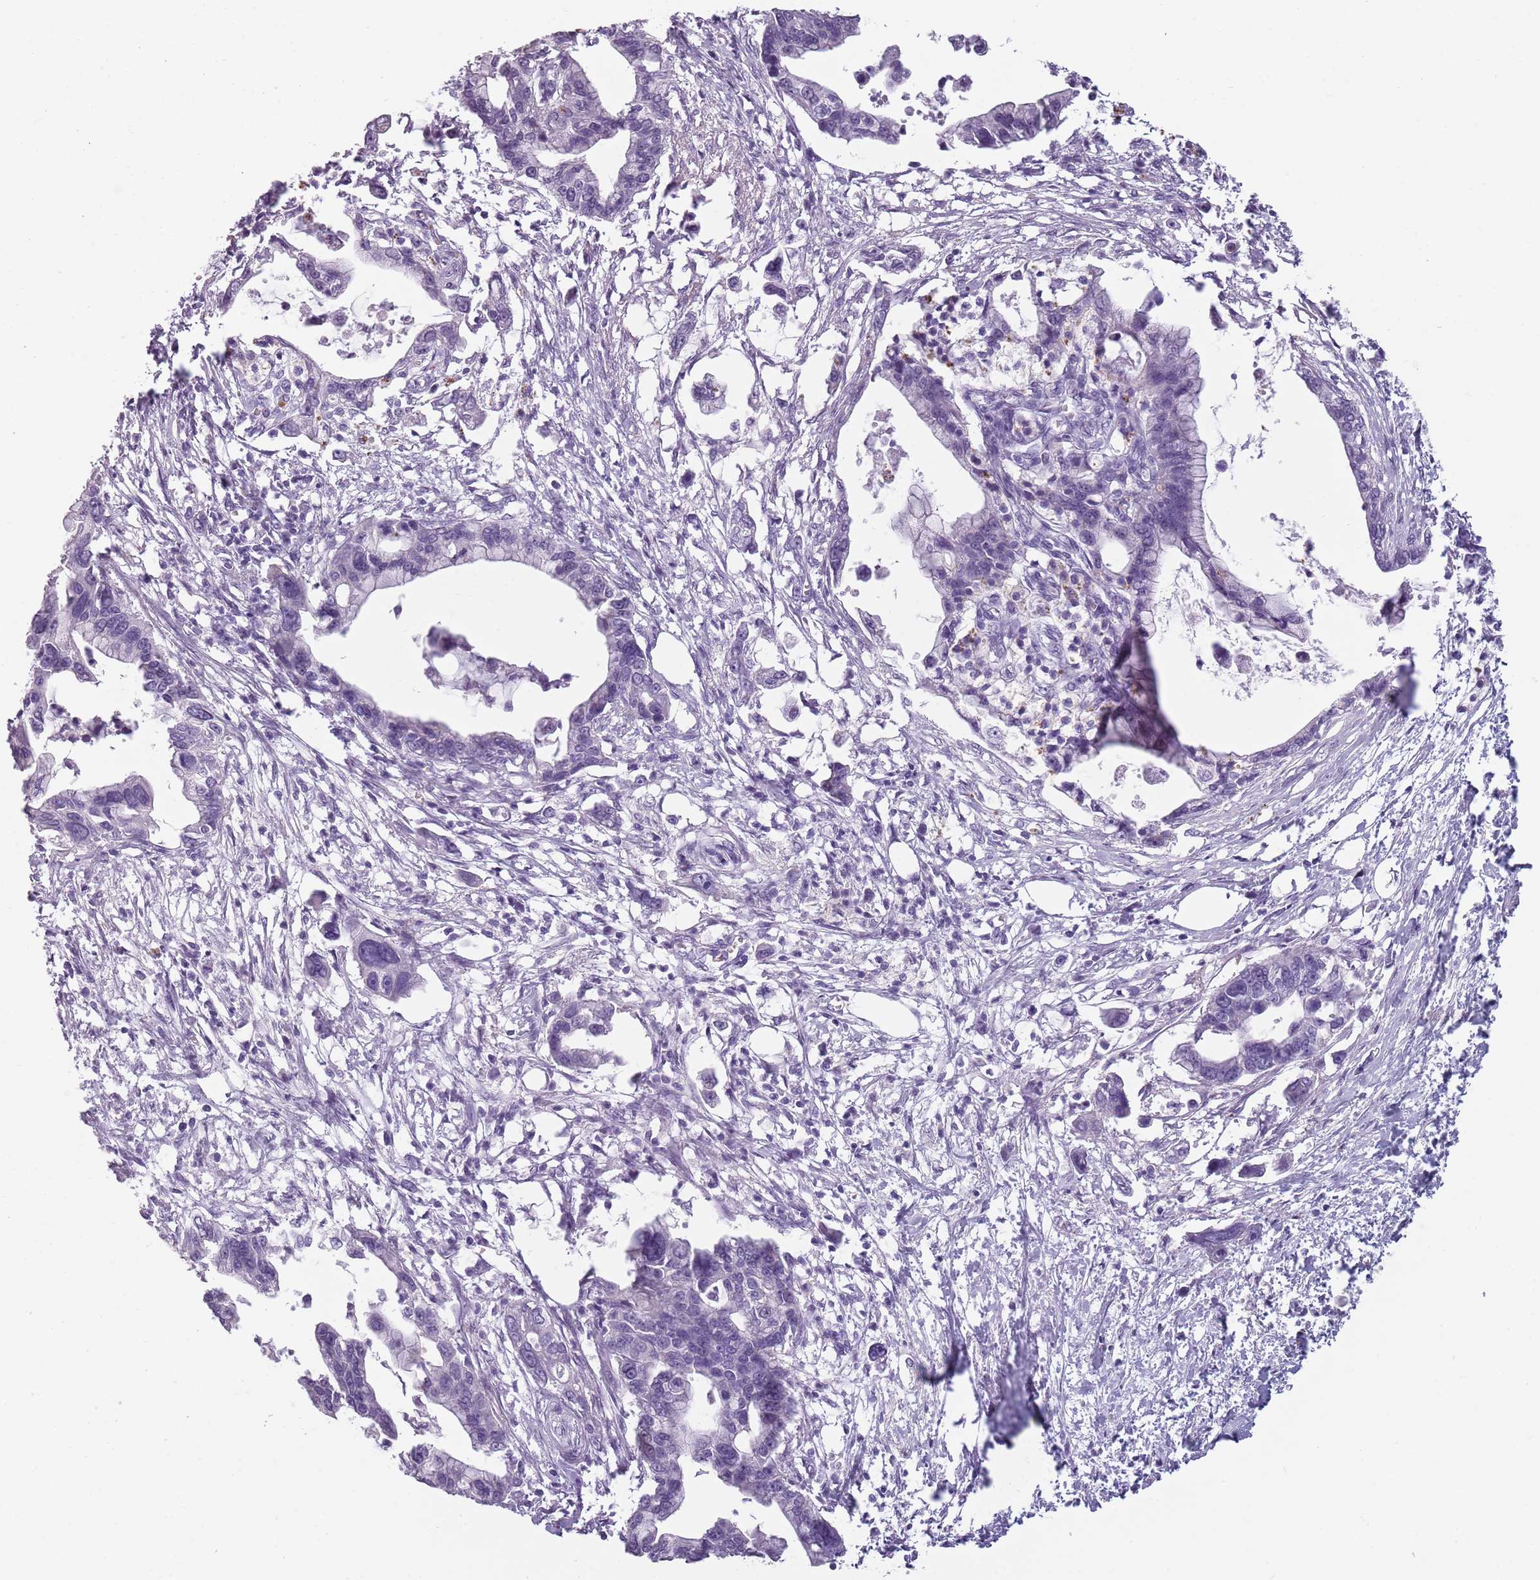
{"staining": {"intensity": "negative", "quantity": "none", "location": "none"}, "tissue": "pancreatic cancer", "cell_type": "Tumor cells", "image_type": "cancer", "snomed": [{"axis": "morphology", "description": "Adenocarcinoma, NOS"}, {"axis": "topography", "description": "Pancreas"}], "caption": "This is an immunohistochemistry histopathology image of human adenocarcinoma (pancreatic). There is no expression in tumor cells.", "gene": "PIEZO1", "patient": {"sex": "female", "age": 83}}